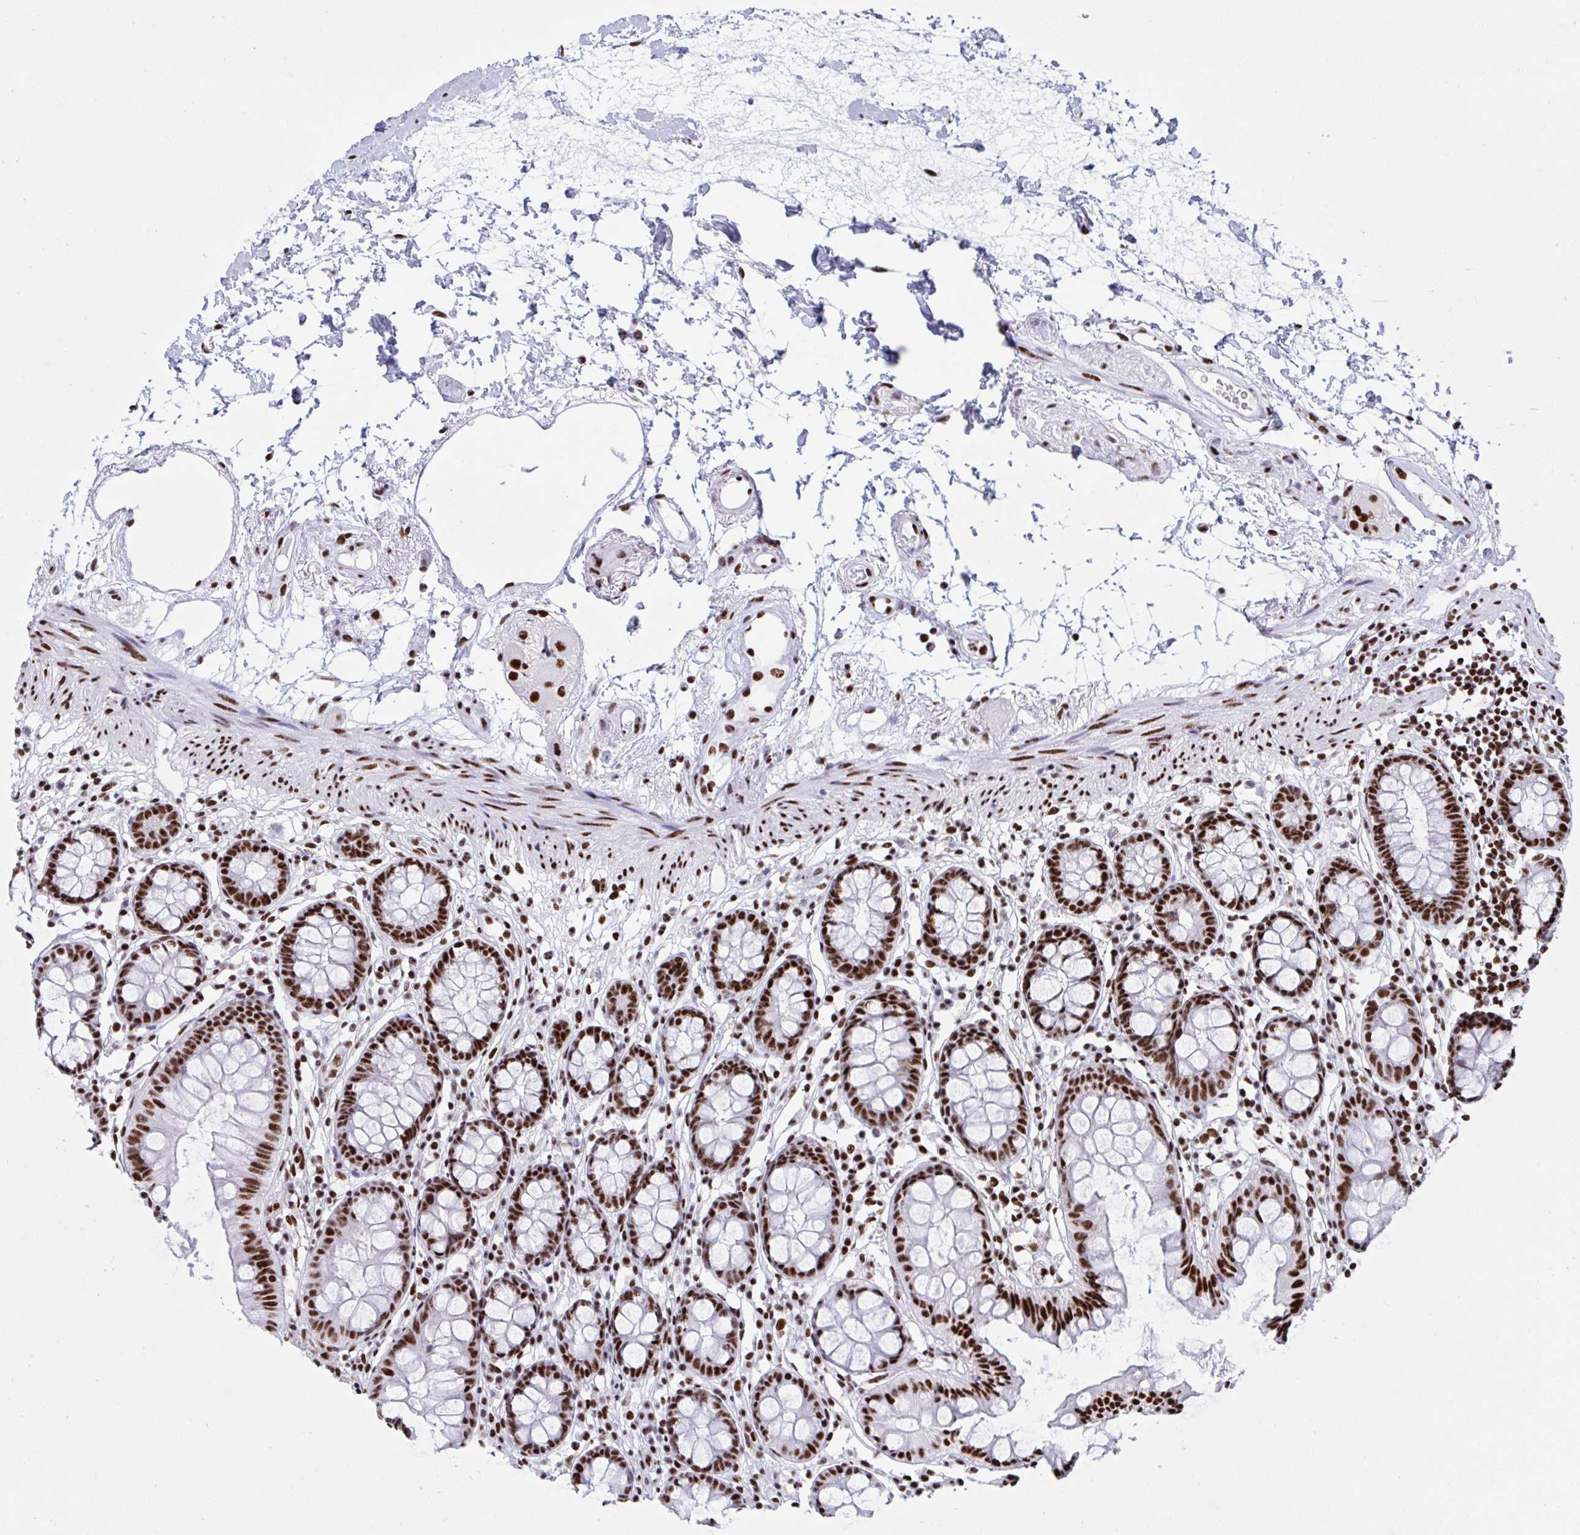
{"staining": {"intensity": "strong", "quantity": ">75%", "location": "nuclear"}, "tissue": "colon", "cell_type": "Endothelial cells", "image_type": "normal", "snomed": [{"axis": "morphology", "description": "Normal tissue, NOS"}, {"axis": "topography", "description": "Colon"}], "caption": "This image reveals benign colon stained with IHC to label a protein in brown. The nuclear of endothelial cells show strong positivity for the protein. Nuclei are counter-stained blue.", "gene": "IKZF2", "patient": {"sex": "female", "age": 84}}